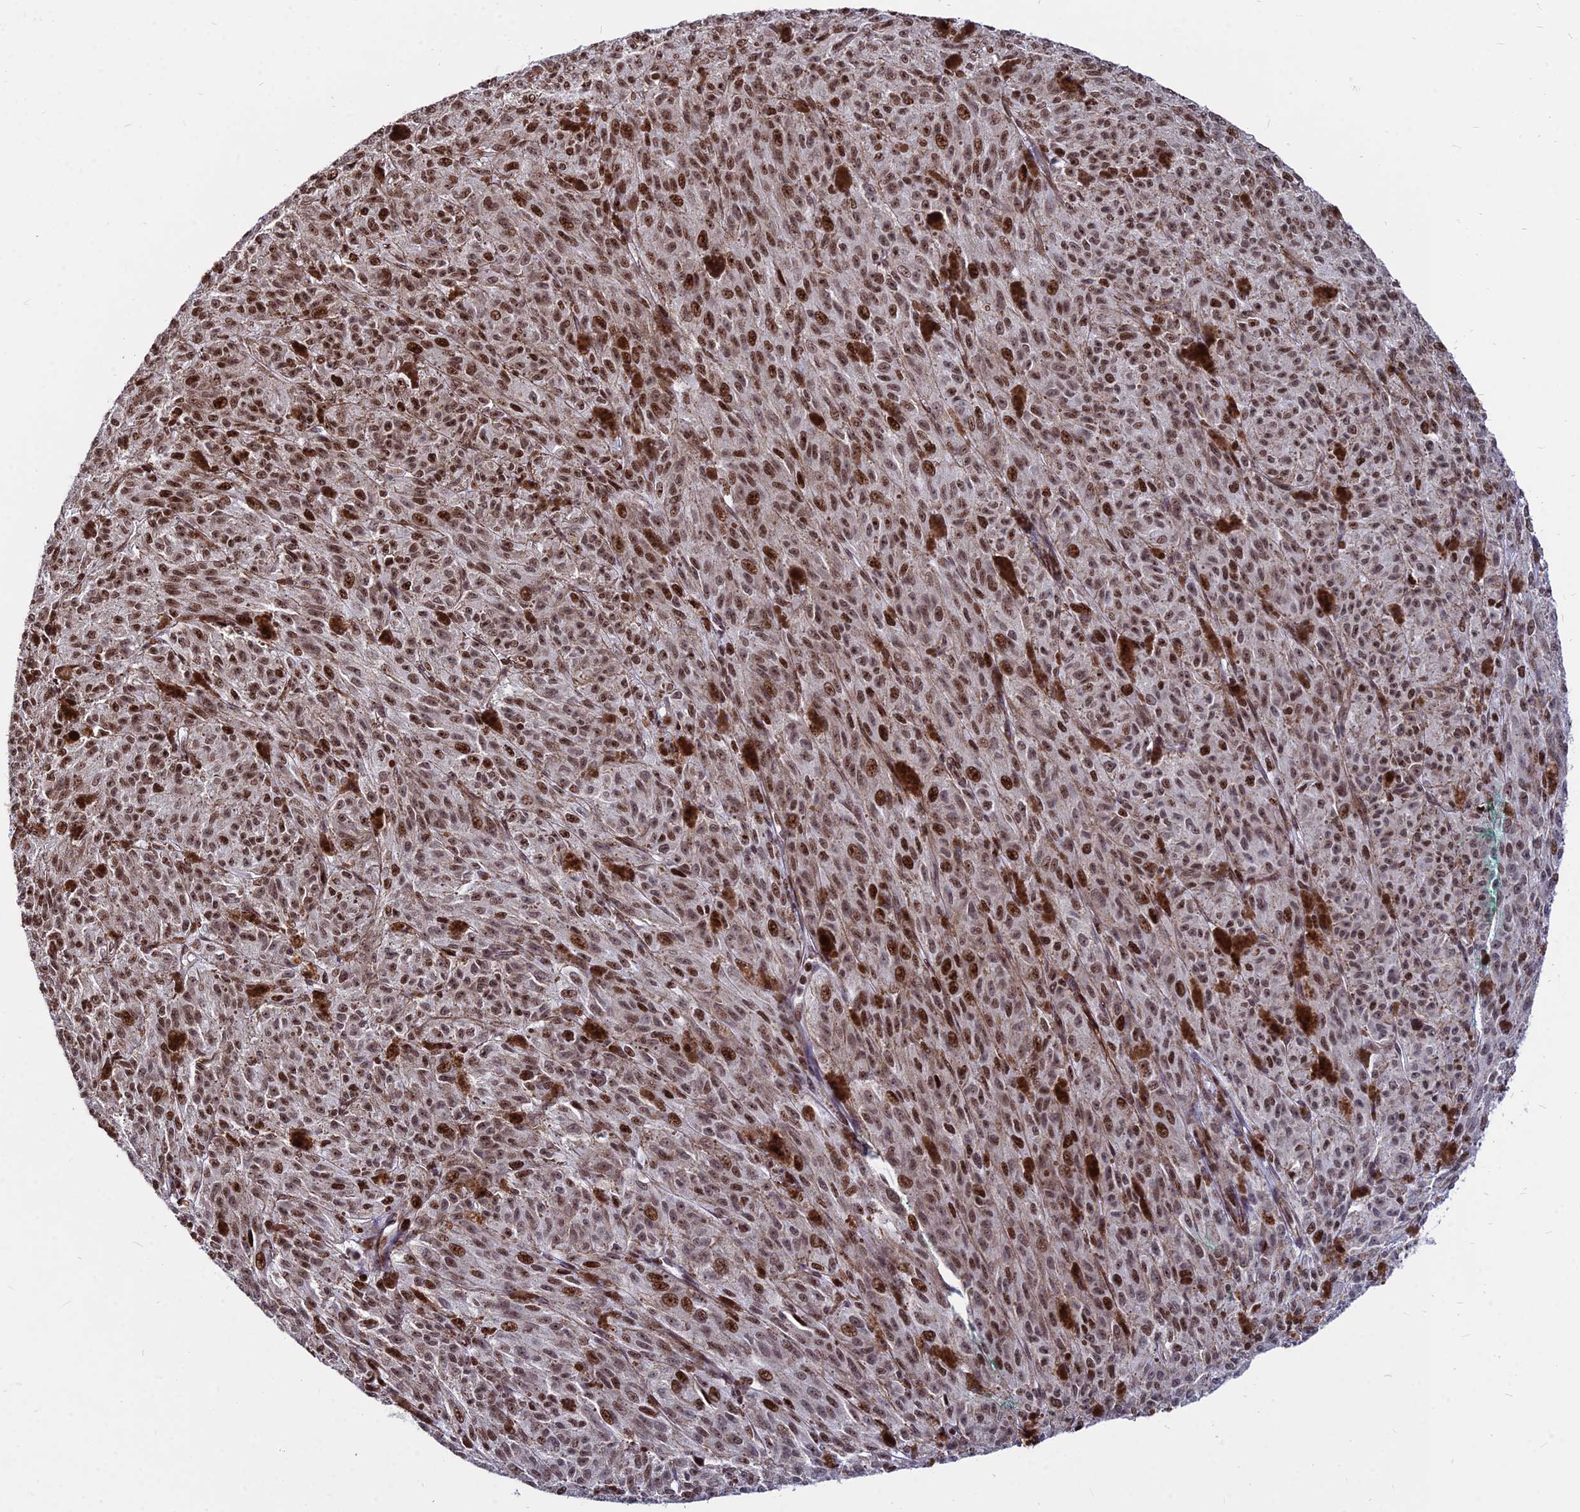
{"staining": {"intensity": "moderate", "quantity": ">75%", "location": "nuclear"}, "tissue": "melanoma", "cell_type": "Tumor cells", "image_type": "cancer", "snomed": [{"axis": "morphology", "description": "Malignant melanoma, NOS"}, {"axis": "topography", "description": "Skin"}], "caption": "Immunohistochemistry (IHC) histopathology image of neoplastic tissue: malignant melanoma stained using immunohistochemistry exhibits medium levels of moderate protein expression localized specifically in the nuclear of tumor cells, appearing as a nuclear brown color.", "gene": "NYAP2", "patient": {"sex": "female", "age": 52}}